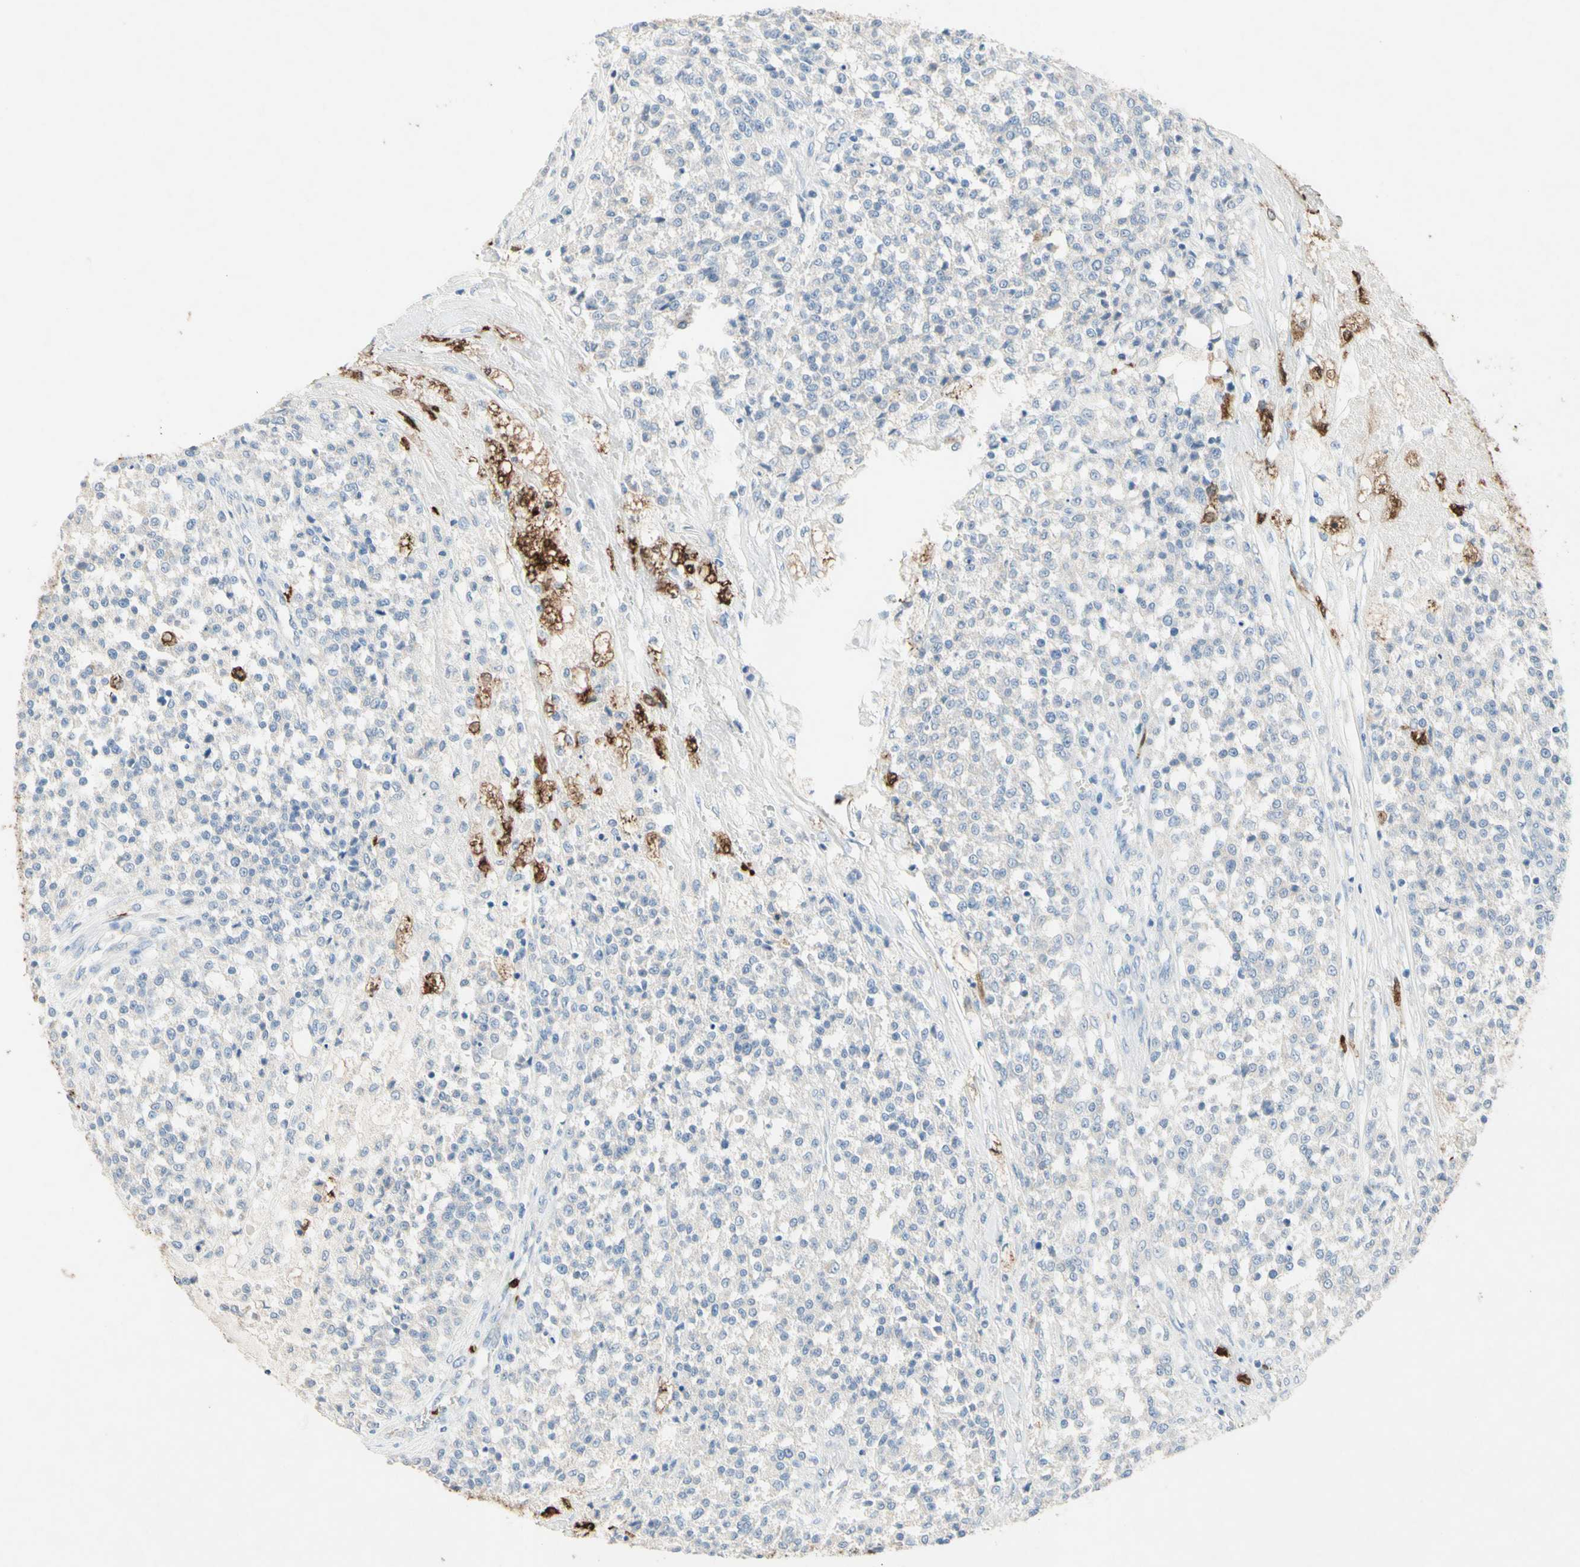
{"staining": {"intensity": "negative", "quantity": "none", "location": "none"}, "tissue": "testis cancer", "cell_type": "Tumor cells", "image_type": "cancer", "snomed": [{"axis": "morphology", "description": "Seminoma, NOS"}, {"axis": "topography", "description": "Testis"}], "caption": "This is an immunohistochemistry (IHC) image of human testis cancer. There is no expression in tumor cells.", "gene": "NFKBIZ", "patient": {"sex": "male", "age": 59}}